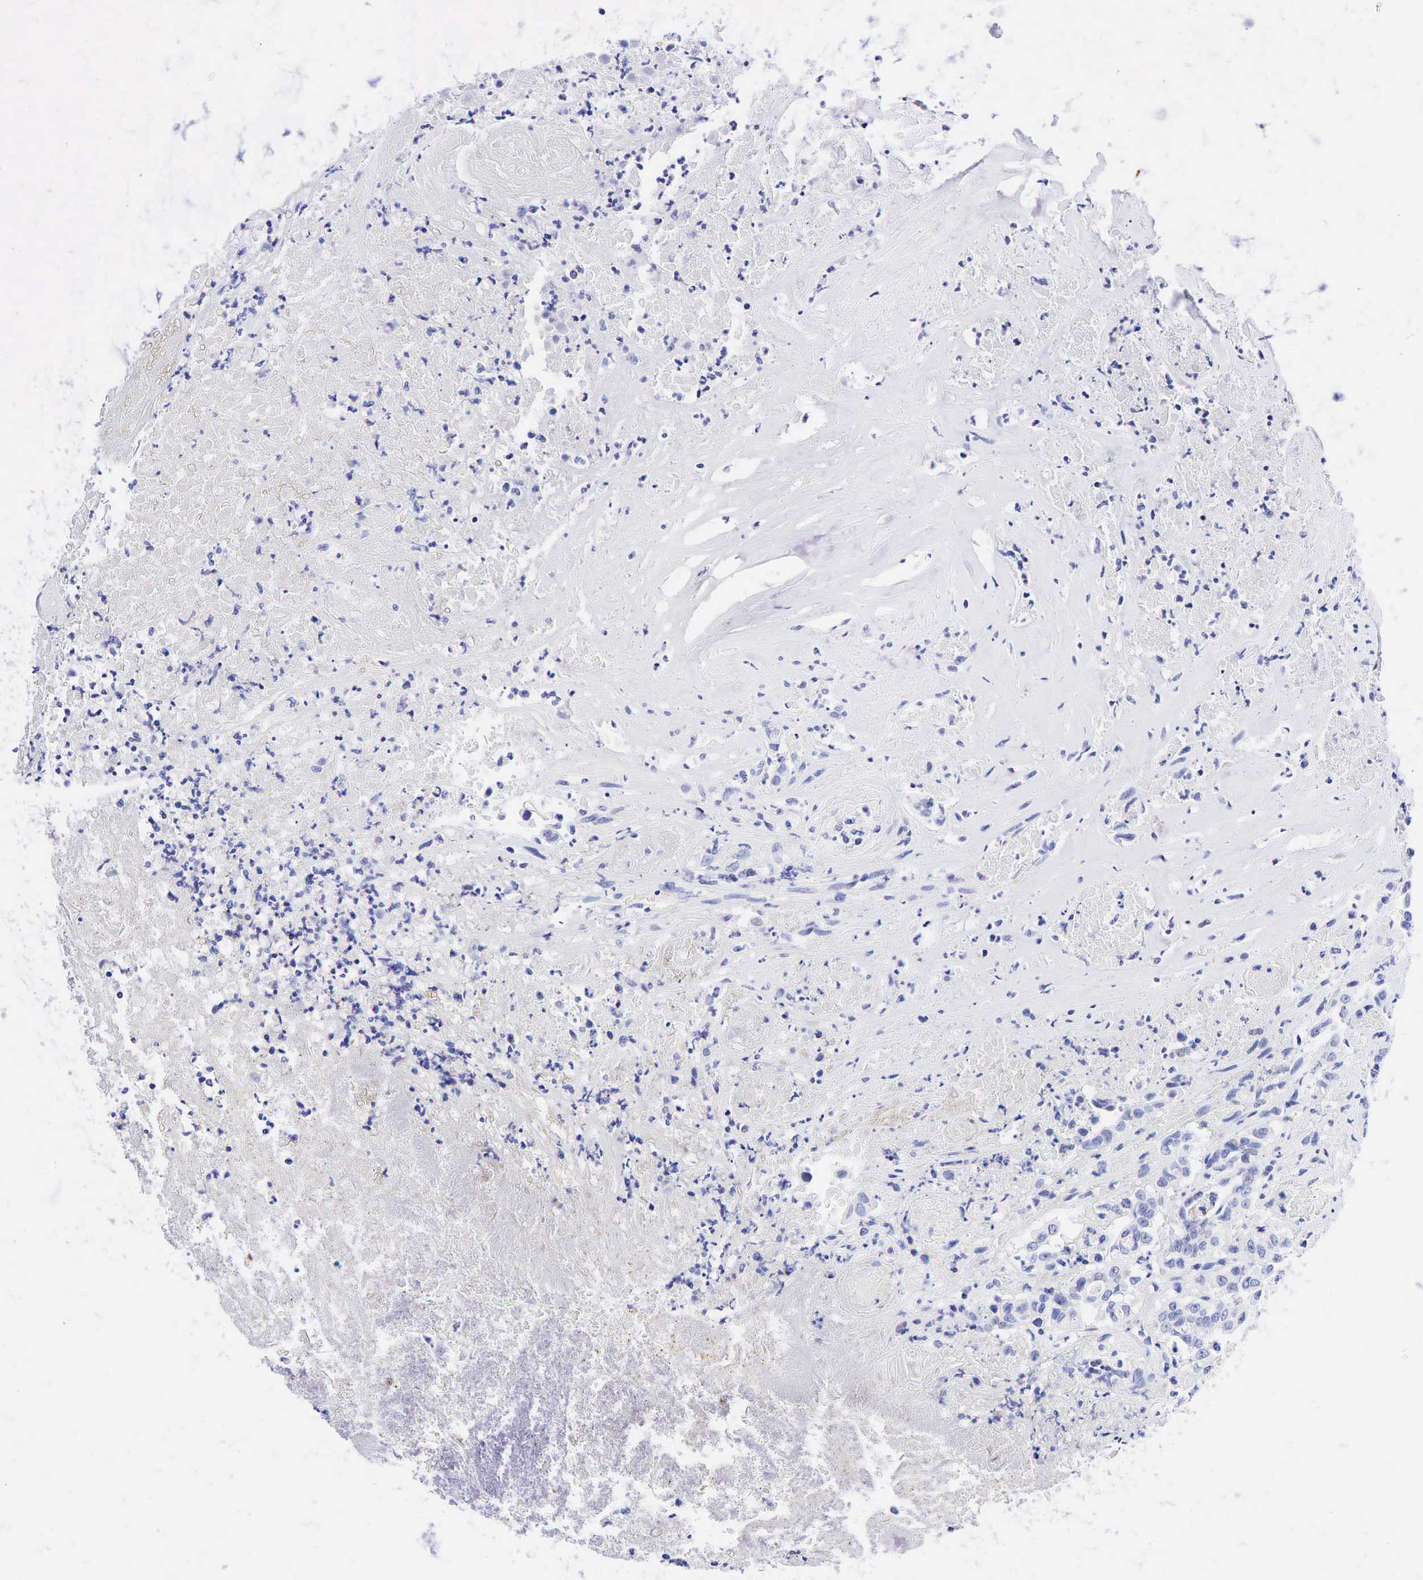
{"staining": {"intensity": "negative", "quantity": "none", "location": "none"}, "tissue": "colorectal cancer", "cell_type": "Tumor cells", "image_type": "cancer", "snomed": [{"axis": "morphology", "description": "Adenocarcinoma, NOS"}, {"axis": "topography", "description": "Colon"}], "caption": "This is an immunohistochemistry photomicrograph of human colorectal cancer. There is no staining in tumor cells.", "gene": "TNFRSF8", "patient": {"sex": "female", "age": 70}}